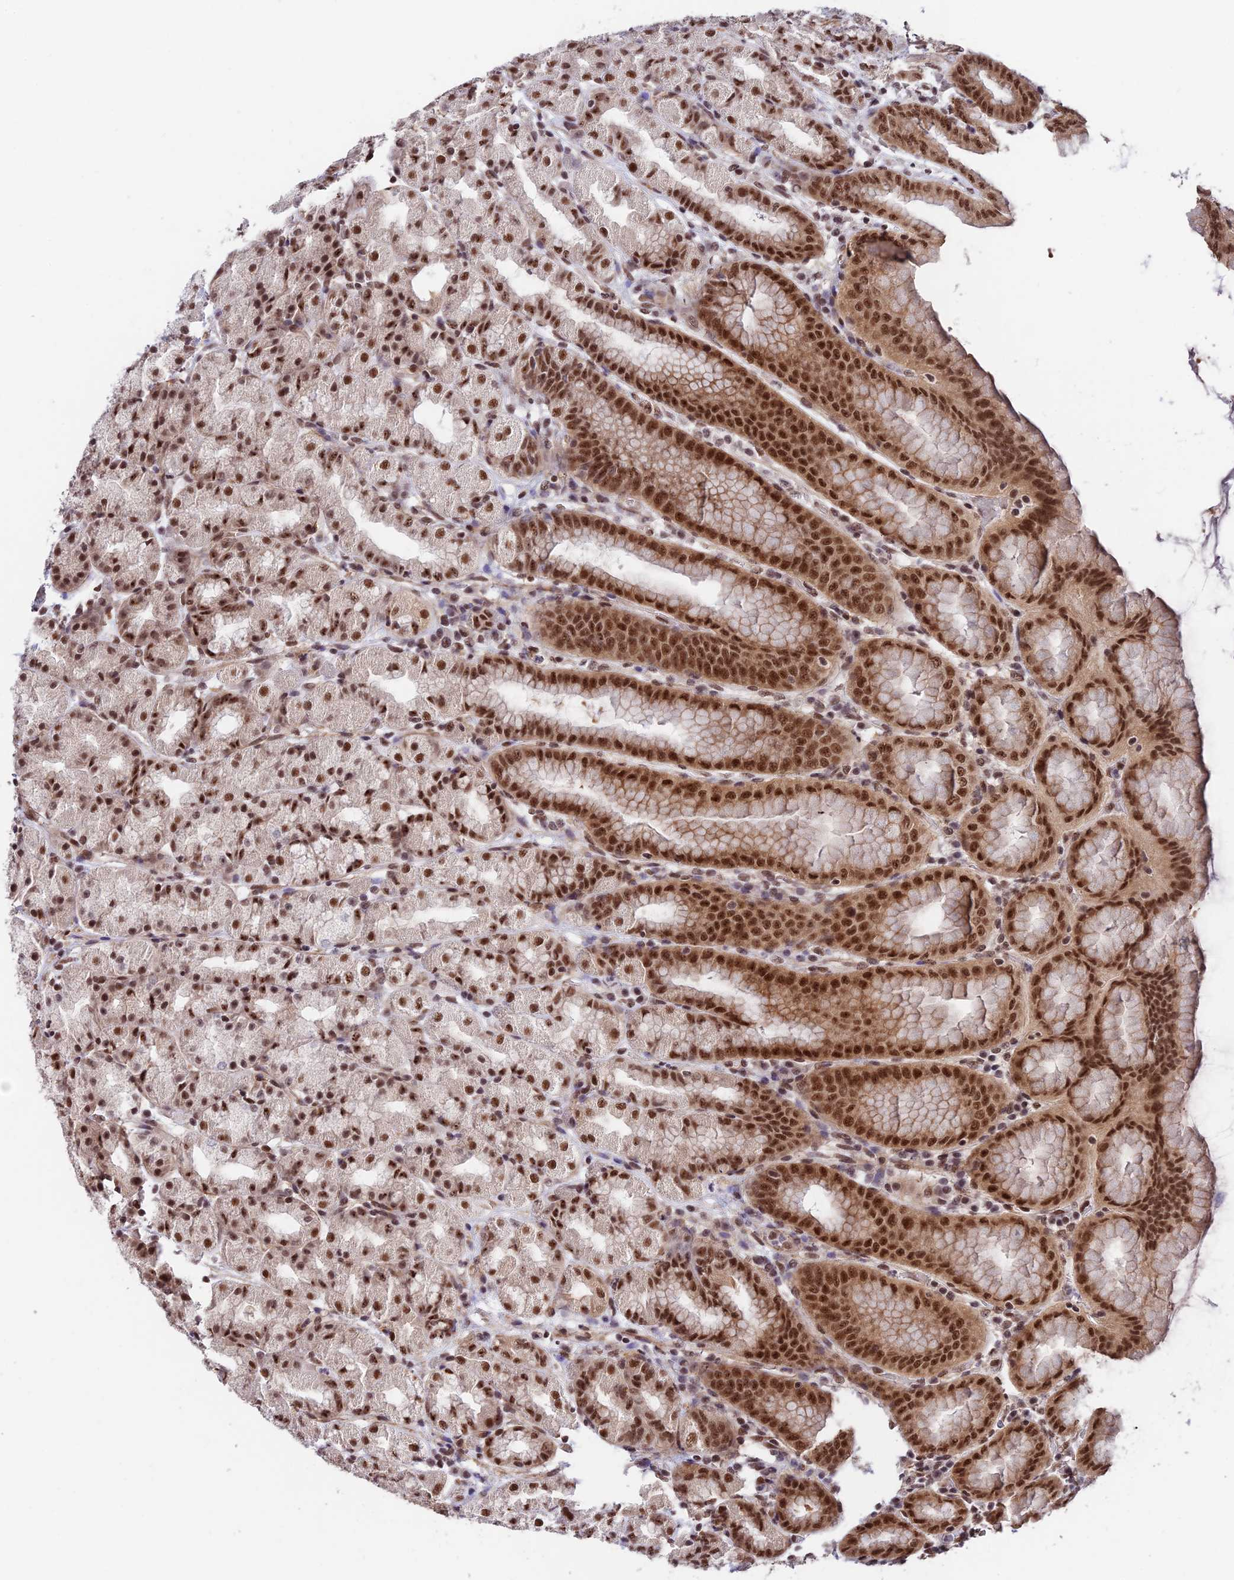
{"staining": {"intensity": "strong", "quantity": ">75%", "location": "nuclear"}, "tissue": "stomach", "cell_type": "Glandular cells", "image_type": "normal", "snomed": [{"axis": "morphology", "description": "Normal tissue, NOS"}, {"axis": "topography", "description": "Stomach, upper"}], "caption": "A high-resolution image shows IHC staining of unremarkable stomach, which shows strong nuclear positivity in approximately >75% of glandular cells.", "gene": "RBM42", "patient": {"sex": "male", "age": 68}}